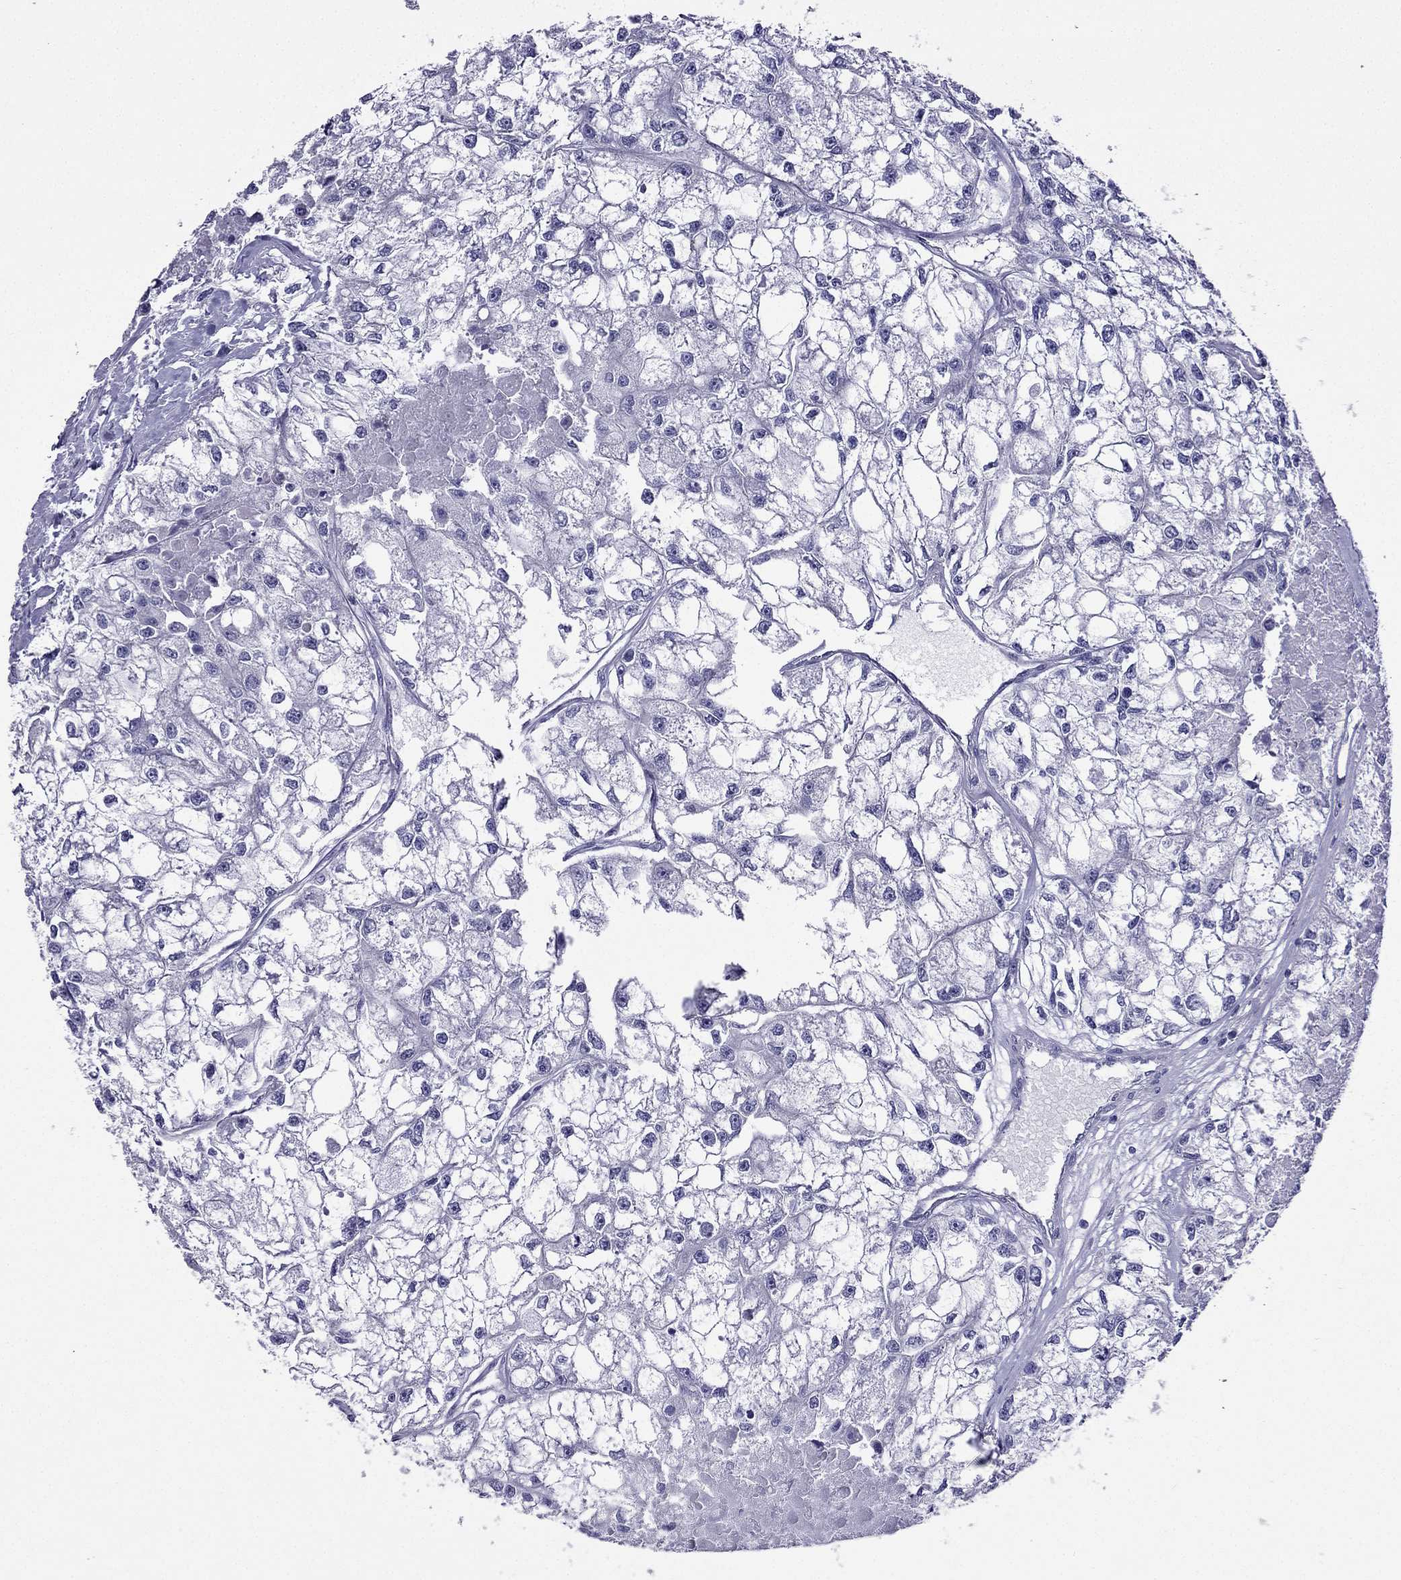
{"staining": {"intensity": "negative", "quantity": "none", "location": "none"}, "tissue": "renal cancer", "cell_type": "Tumor cells", "image_type": "cancer", "snomed": [{"axis": "morphology", "description": "Adenocarcinoma, NOS"}, {"axis": "topography", "description": "Kidney"}], "caption": "Tumor cells show no significant positivity in renal adenocarcinoma. Nuclei are stained in blue.", "gene": "KCNJ10", "patient": {"sex": "male", "age": 56}}